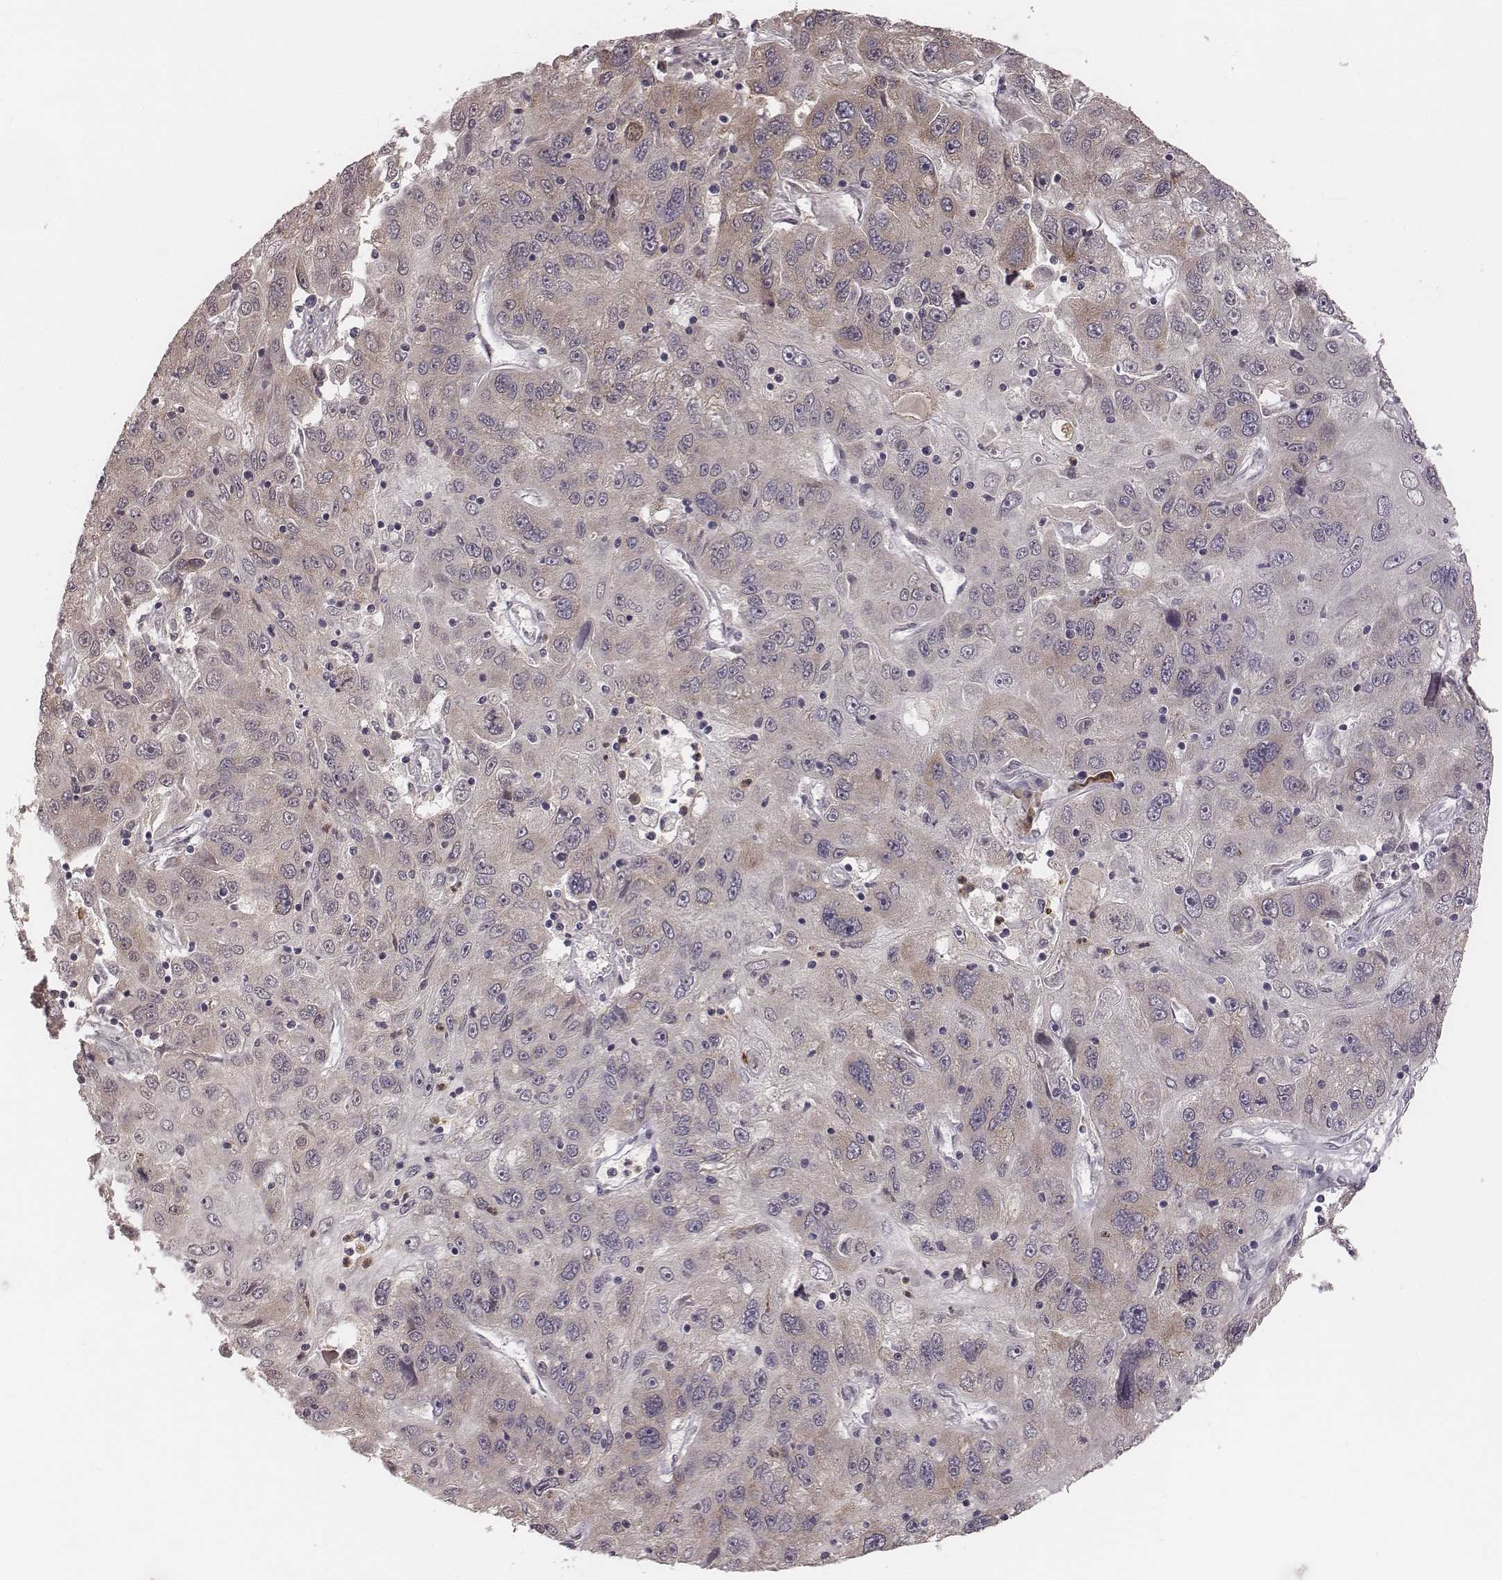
{"staining": {"intensity": "moderate", "quantity": "<25%", "location": "cytoplasmic/membranous"}, "tissue": "stomach cancer", "cell_type": "Tumor cells", "image_type": "cancer", "snomed": [{"axis": "morphology", "description": "Adenocarcinoma, NOS"}, {"axis": "topography", "description": "Stomach"}], "caption": "This micrograph displays stomach adenocarcinoma stained with IHC to label a protein in brown. The cytoplasmic/membranous of tumor cells show moderate positivity for the protein. Nuclei are counter-stained blue.", "gene": "P2RX5", "patient": {"sex": "male", "age": 56}}